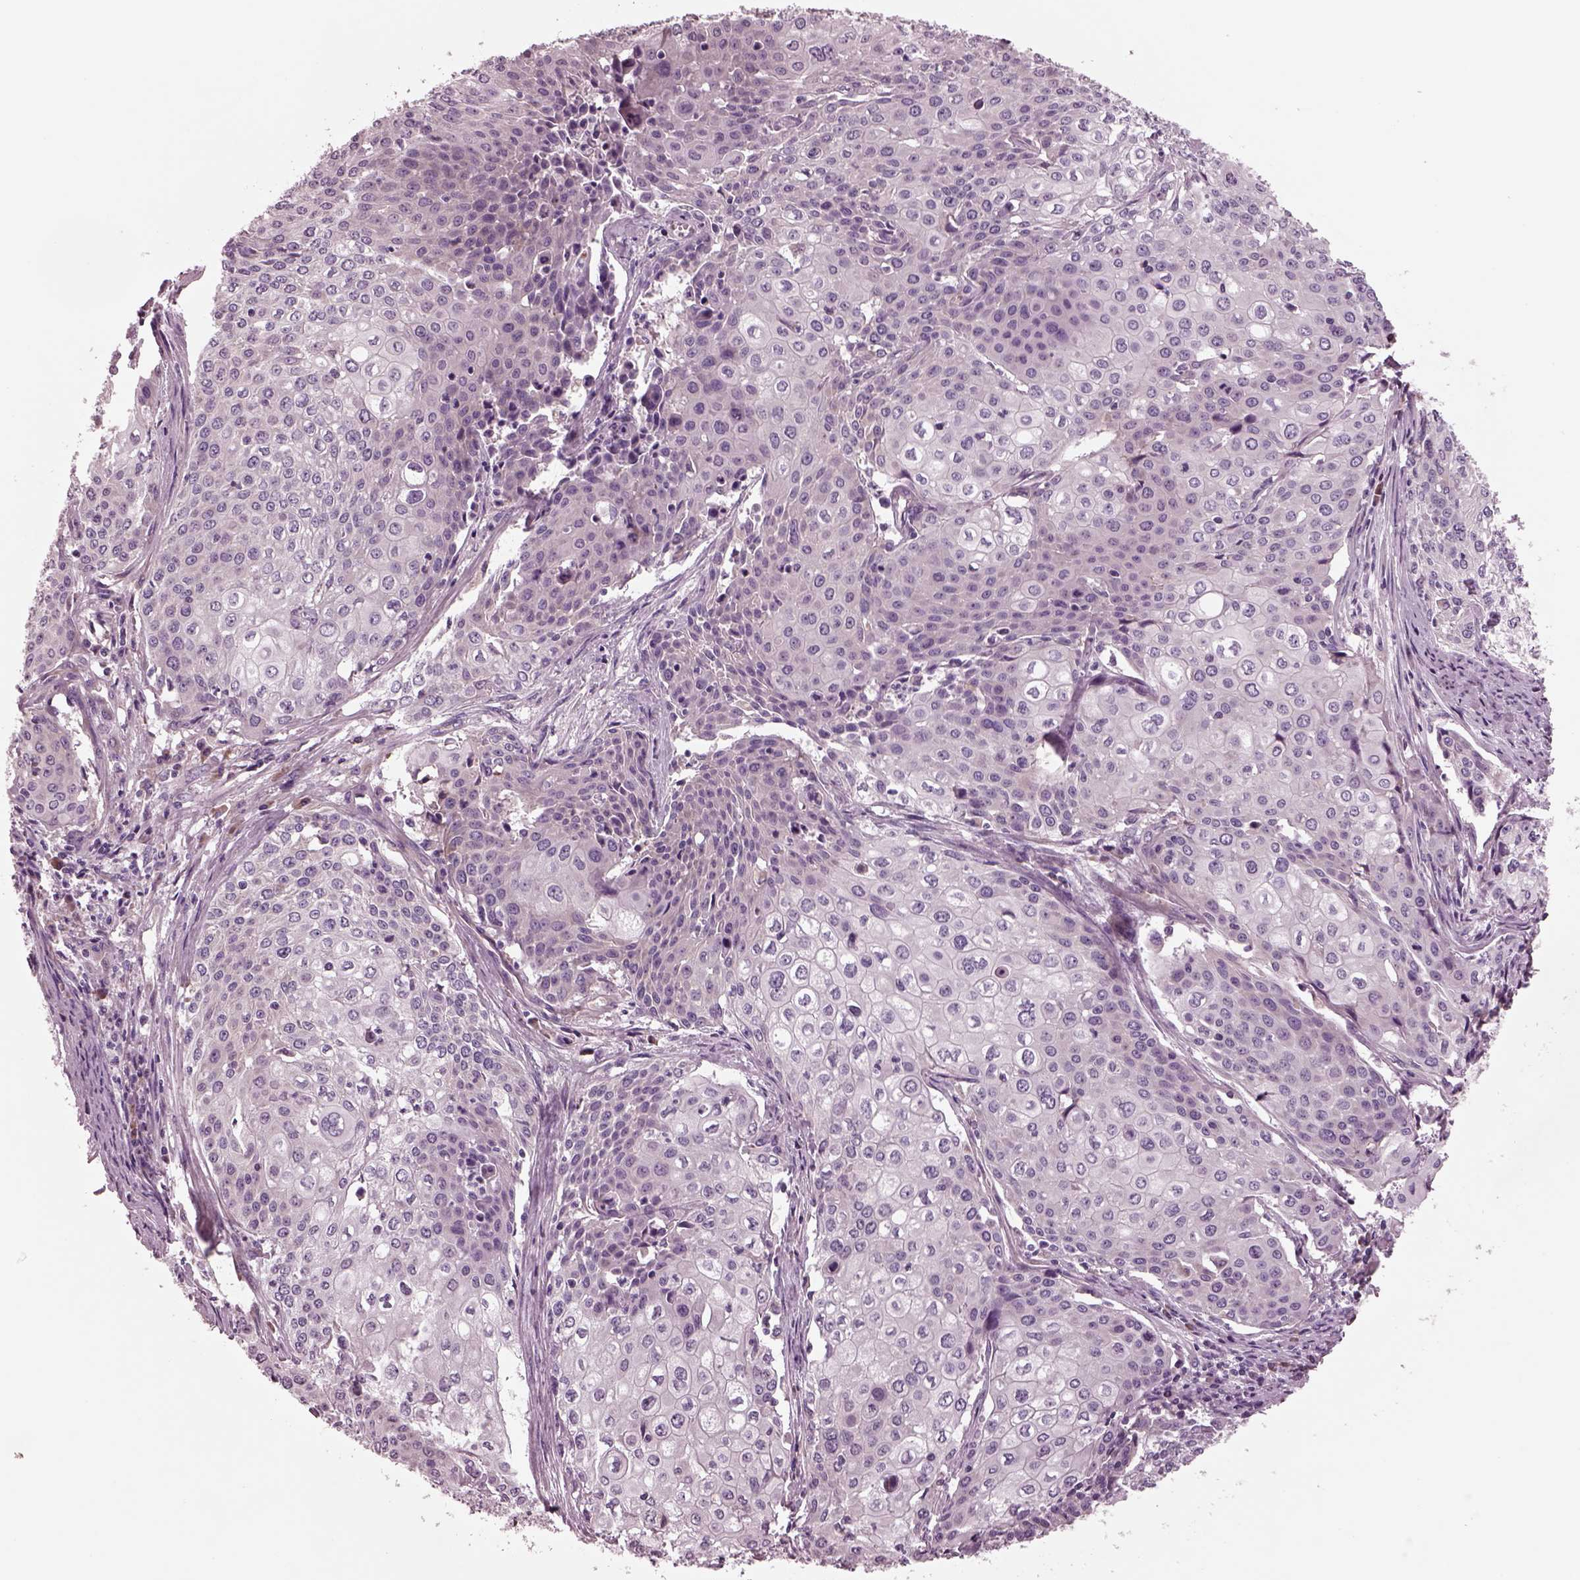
{"staining": {"intensity": "negative", "quantity": "none", "location": "none"}, "tissue": "cervical cancer", "cell_type": "Tumor cells", "image_type": "cancer", "snomed": [{"axis": "morphology", "description": "Squamous cell carcinoma, NOS"}, {"axis": "topography", "description": "Cervix"}], "caption": "There is no significant positivity in tumor cells of squamous cell carcinoma (cervical).", "gene": "AP4M1", "patient": {"sex": "female", "age": 39}}